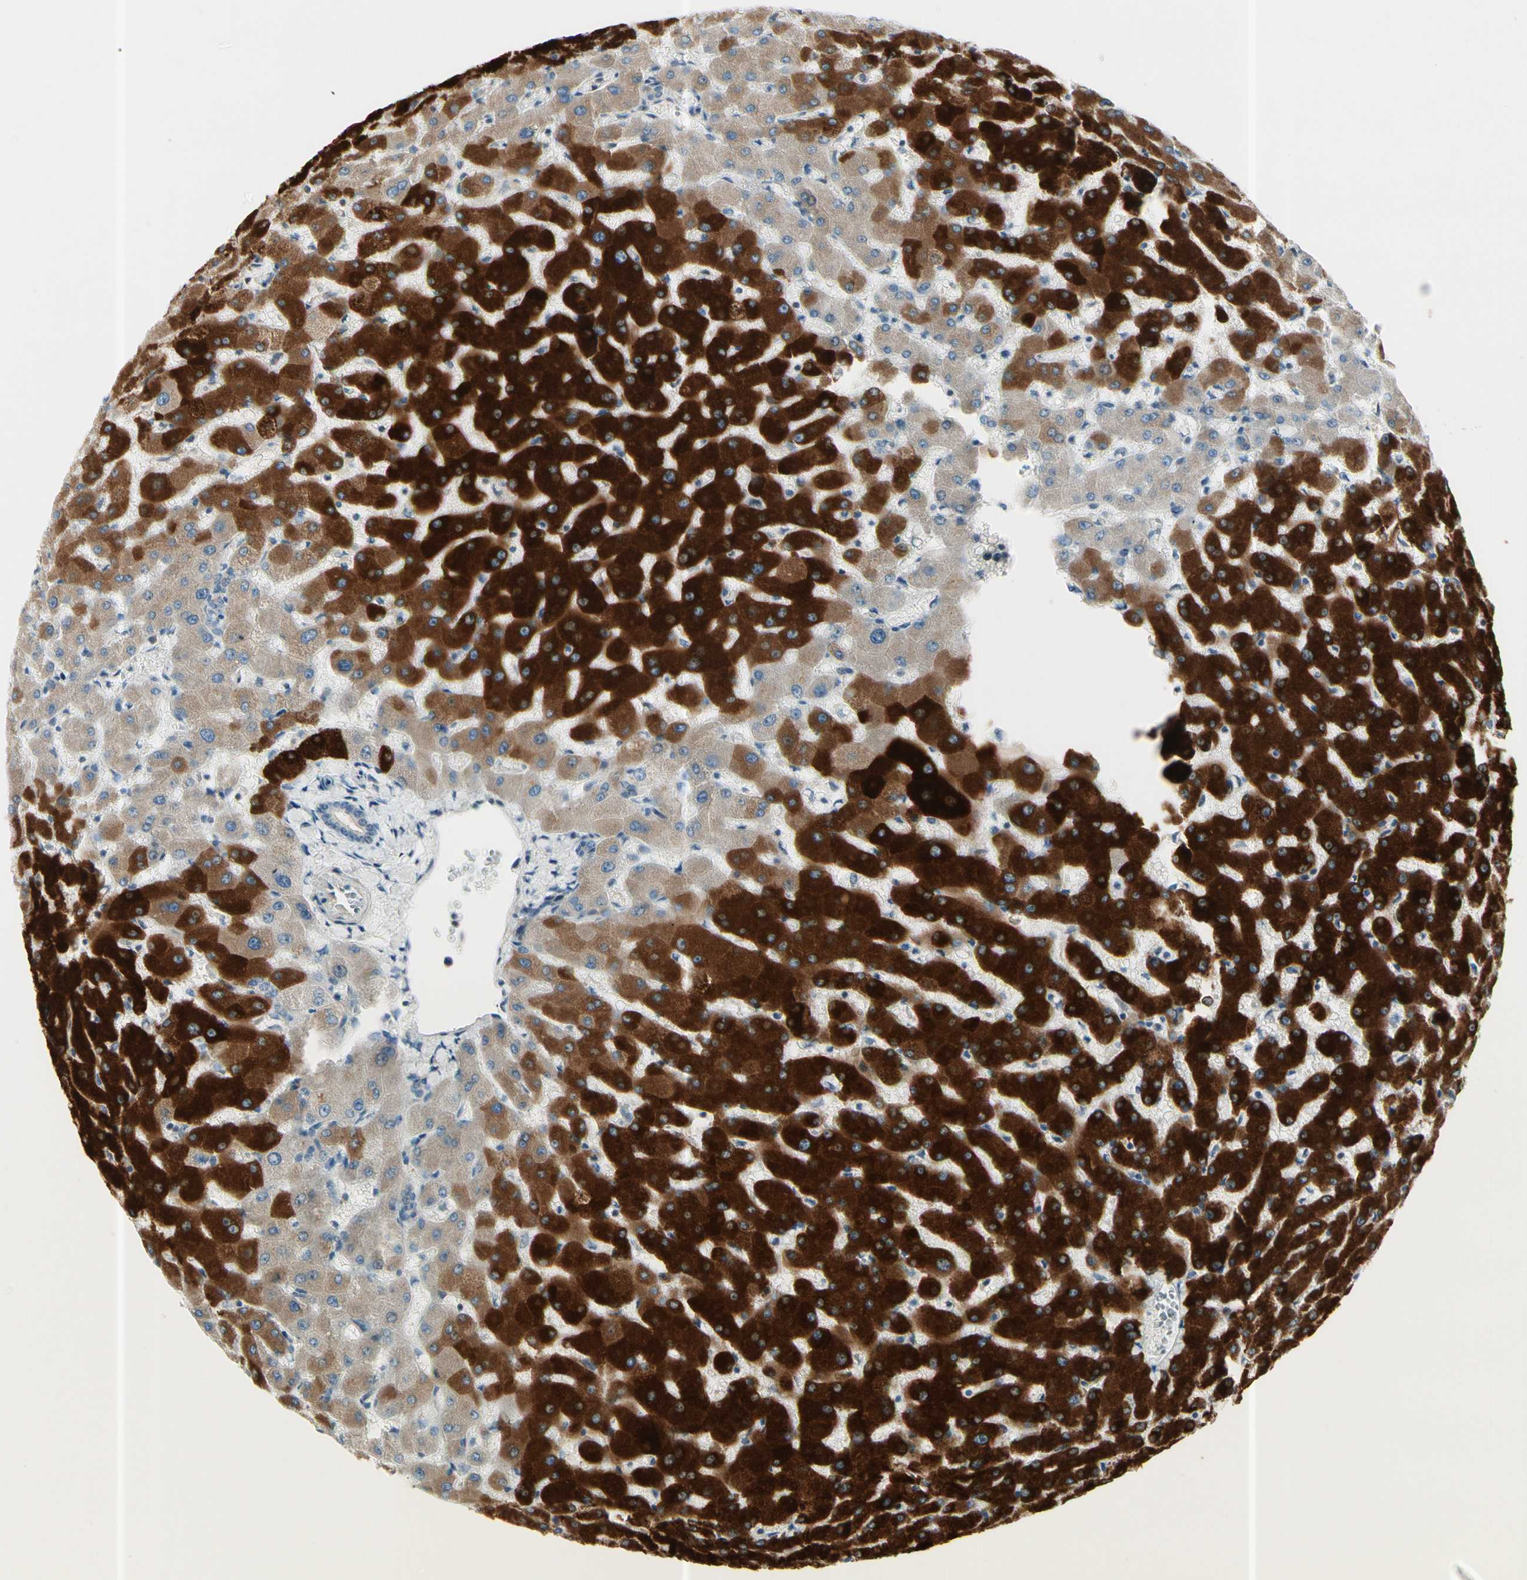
{"staining": {"intensity": "weak", "quantity": ">75%", "location": "cytoplasmic/membranous"}, "tissue": "liver", "cell_type": "Cholangiocytes", "image_type": "normal", "snomed": [{"axis": "morphology", "description": "Normal tissue, NOS"}, {"axis": "topography", "description": "Liver"}], "caption": "The image demonstrates immunohistochemical staining of normal liver. There is weak cytoplasmic/membranous staining is appreciated in approximately >75% of cholangiocytes.", "gene": "CYP2E1", "patient": {"sex": "female", "age": 63}}